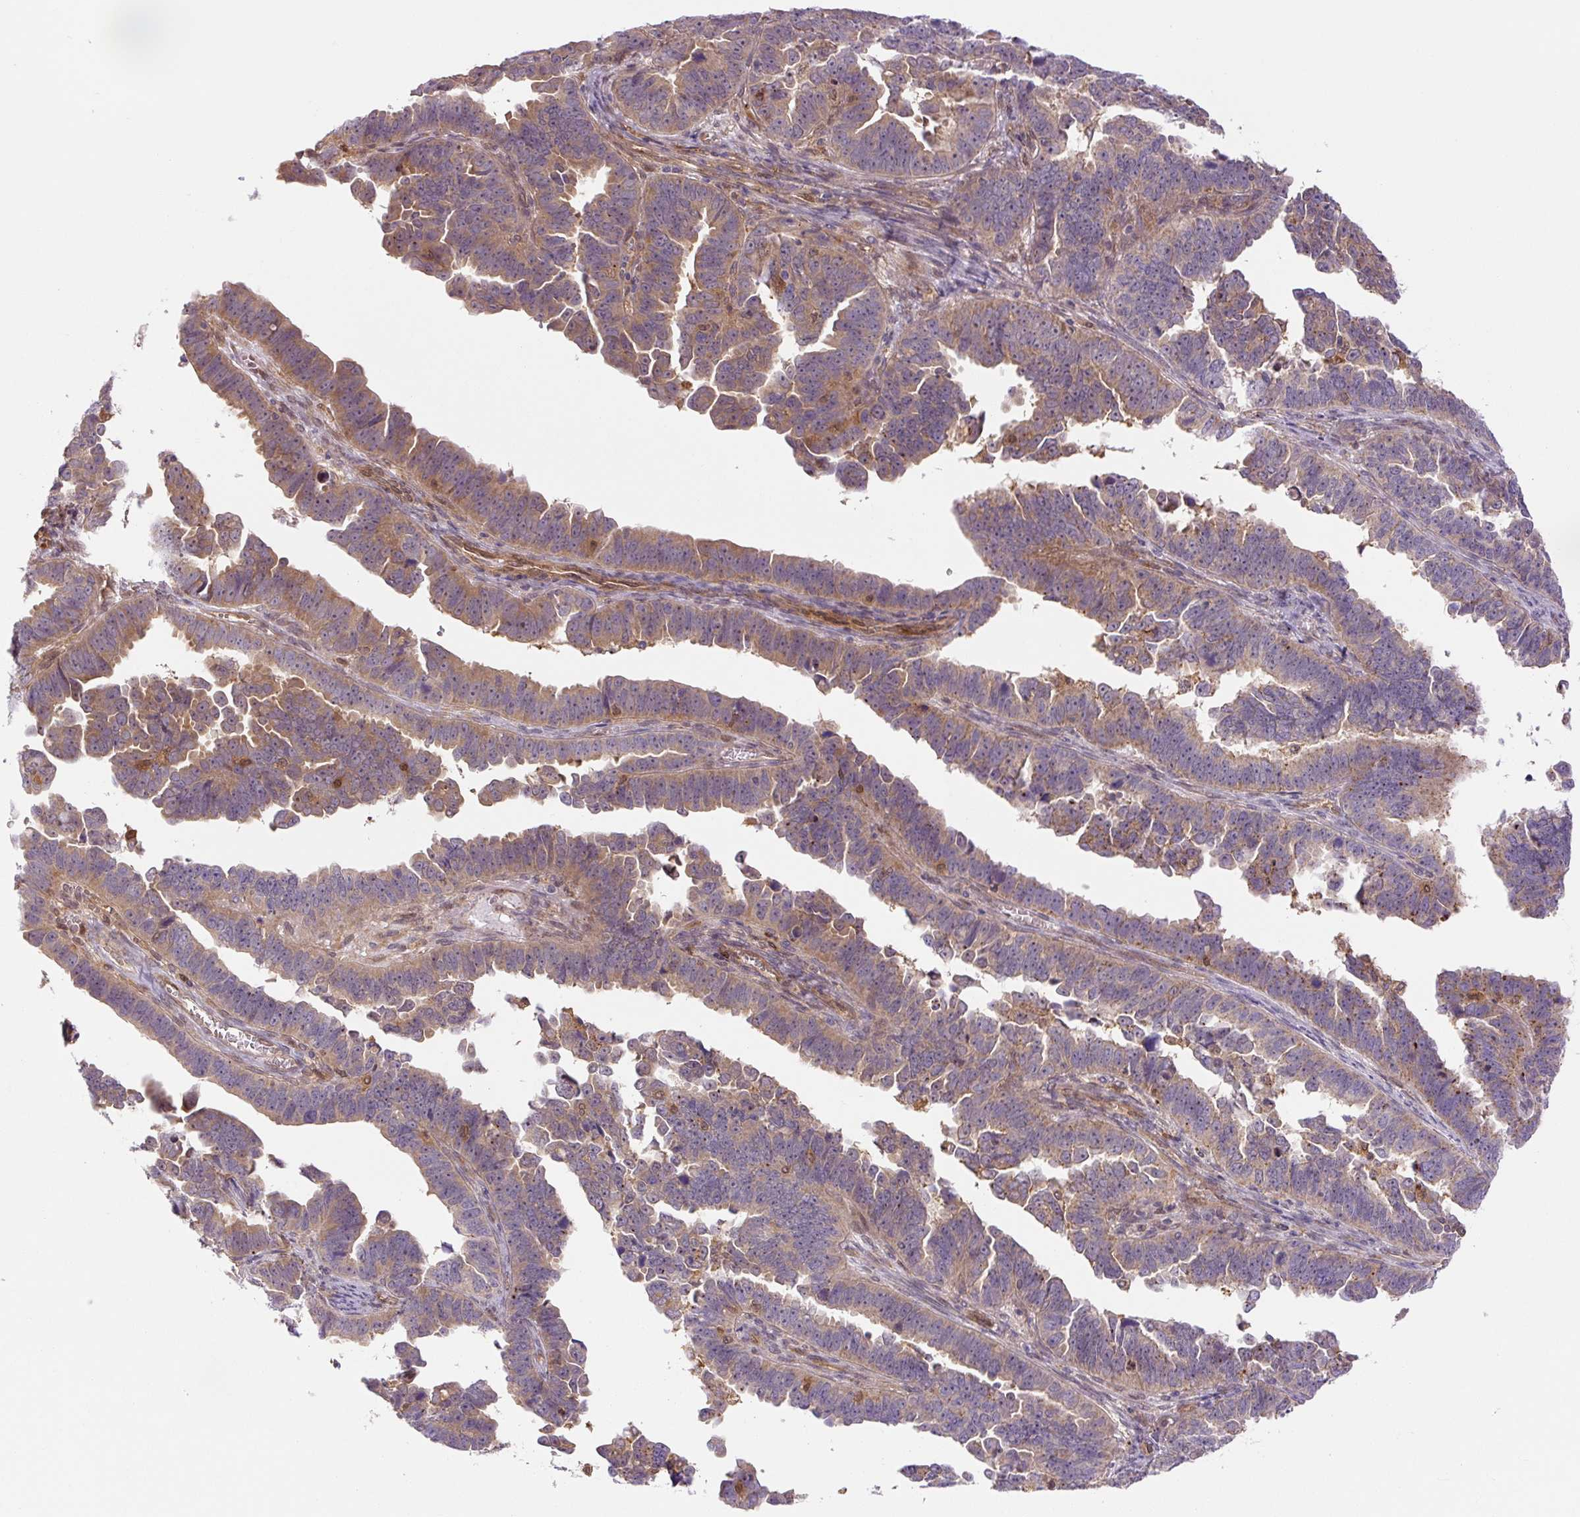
{"staining": {"intensity": "moderate", "quantity": "25%-75%", "location": "cytoplasmic/membranous"}, "tissue": "endometrial cancer", "cell_type": "Tumor cells", "image_type": "cancer", "snomed": [{"axis": "morphology", "description": "Adenocarcinoma, NOS"}, {"axis": "topography", "description": "Endometrium"}], "caption": "Immunohistochemical staining of endometrial cancer displays medium levels of moderate cytoplasmic/membranous staining in about 25%-75% of tumor cells.", "gene": "ZSWIM7", "patient": {"sex": "female", "age": 75}}